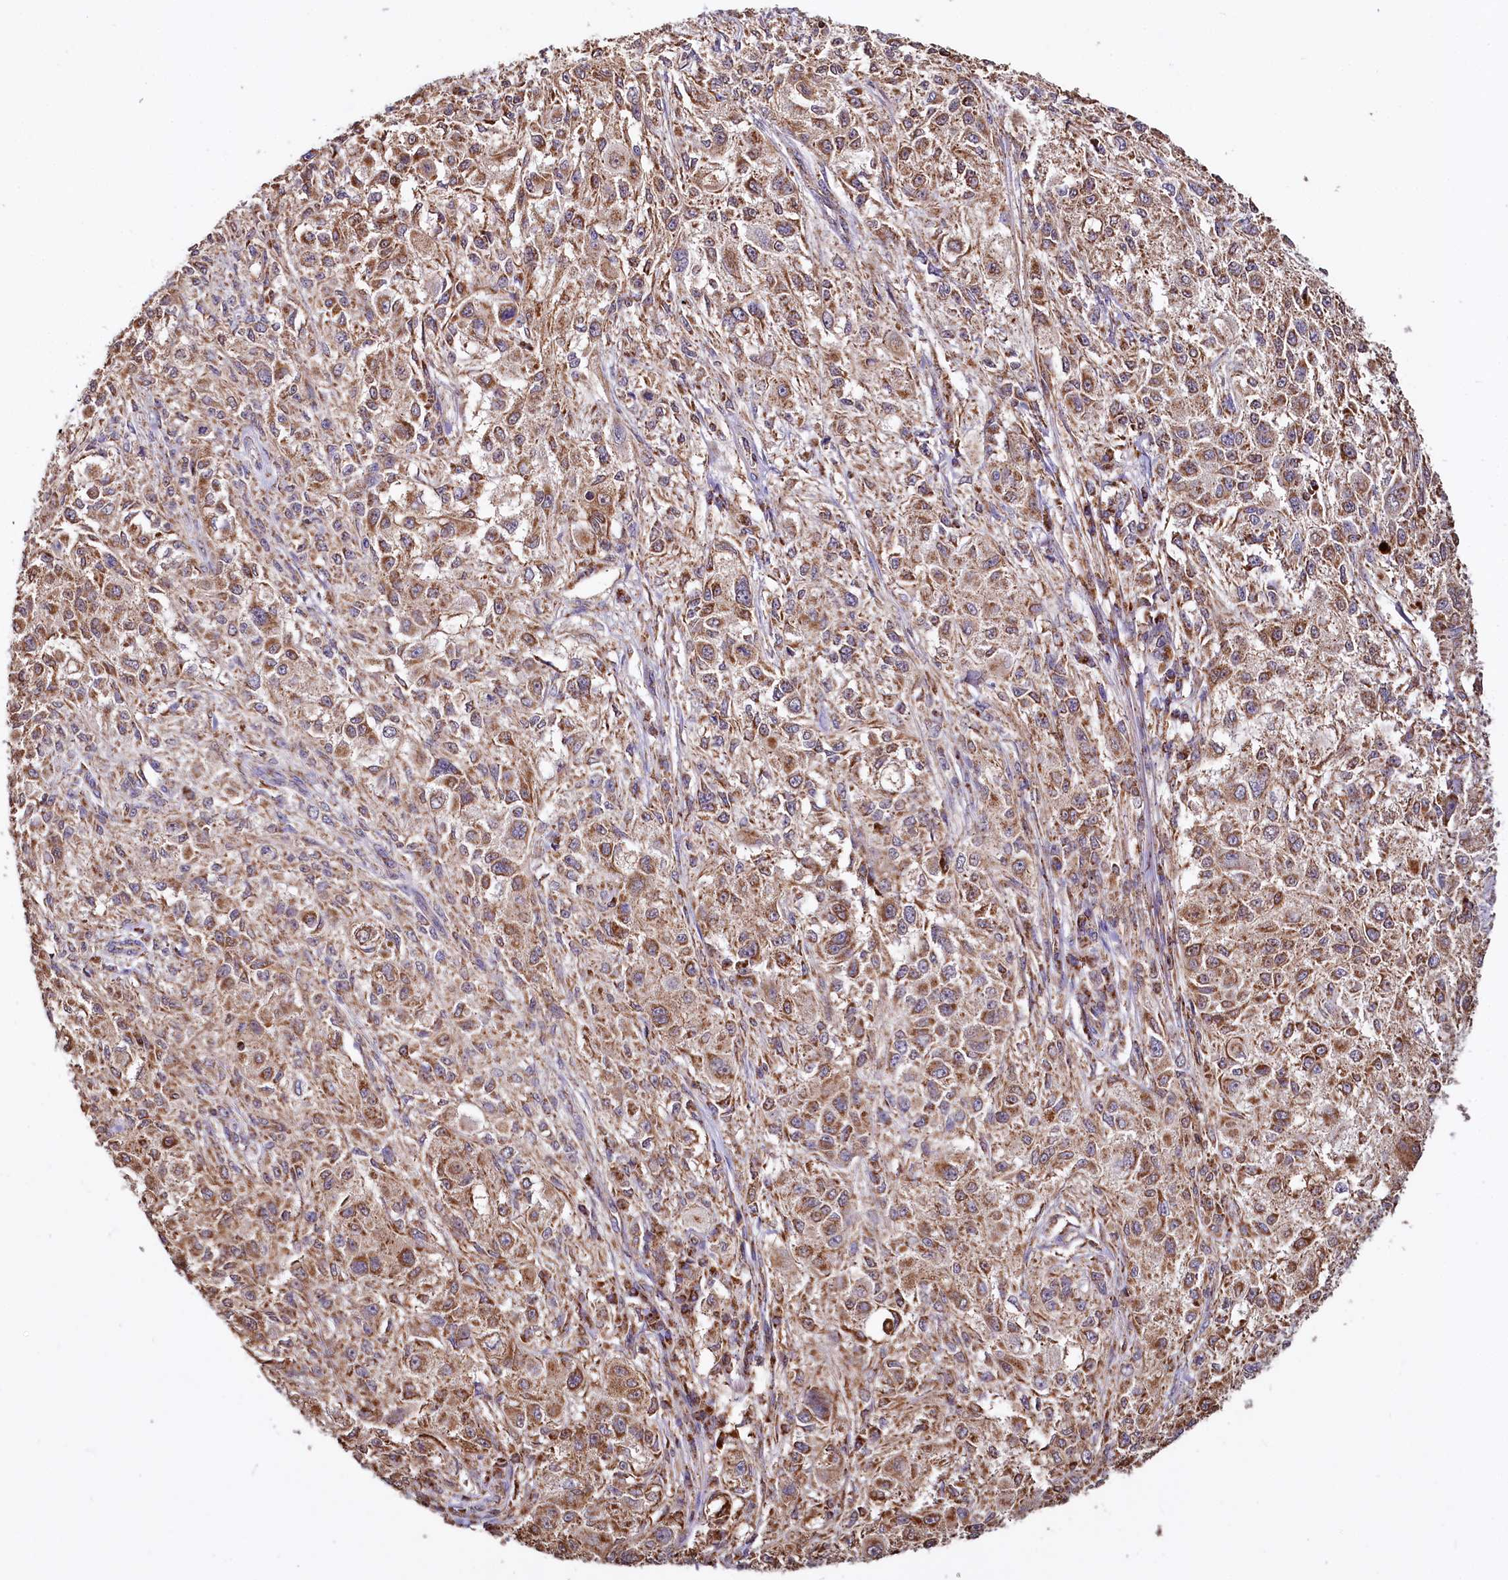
{"staining": {"intensity": "moderate", "quantity": ">75%", "location": "cytoplasmic/membranous"}, "tissue": "melanoma", "cell_type": "Tumor cells", "image_type": "cancer", "snomed": [{"axis": "morphology", "description": "Necrosis, NOS"}, {"axis": "morphology", "description": "Malignant melanoma, NOS"}, {"axis": "topography", "description": "Skin"}], "caption": "About >75% of tumor cells in human malignant melanoma exhibit moderate cytoplasmic/membranous protein expression as visualized by brown immunohistochemical staining.", "gene": "NUDT15", "patient": {"sex": "female", "age": 87}}